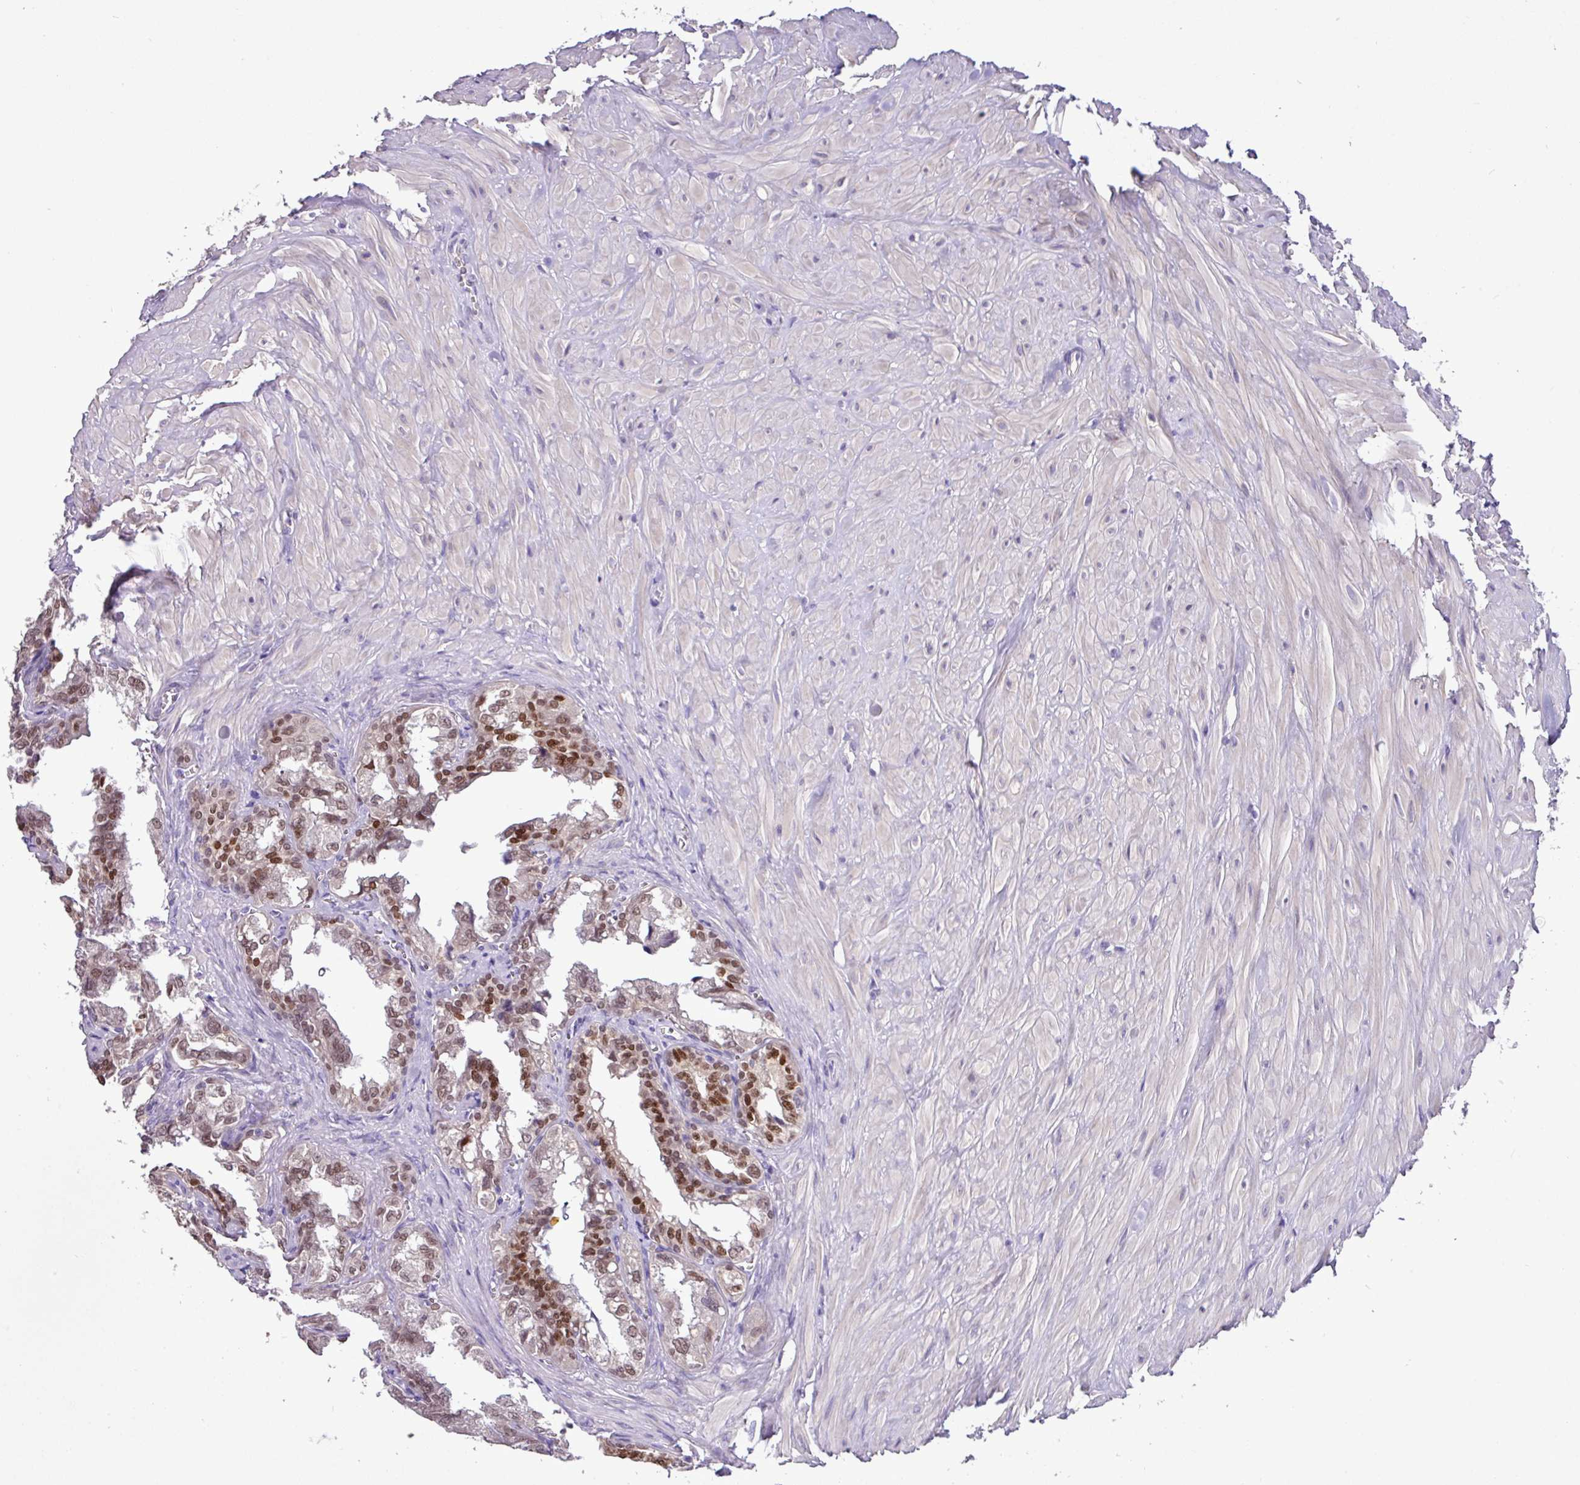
{"staining": {"intensity": "strong", "quantity": "25%-75%", "location": "nuclear"}, "tissue": "seminal vesicle", "cell_type": "Glandular cells", "image_type": "normal", "snomed": [{"axis": "morphology", "description": "Normal tissue, NOS"}, {"axis": "topography", "description": "Seminal veicle"}], "caption": "The micrograph exhibits a brown stain indicating the presence of a protein in the nuclear of glandular cells in seminal vesicle.", "gene": "PAX8", "patient": {"sex": "male", "age": 67}}